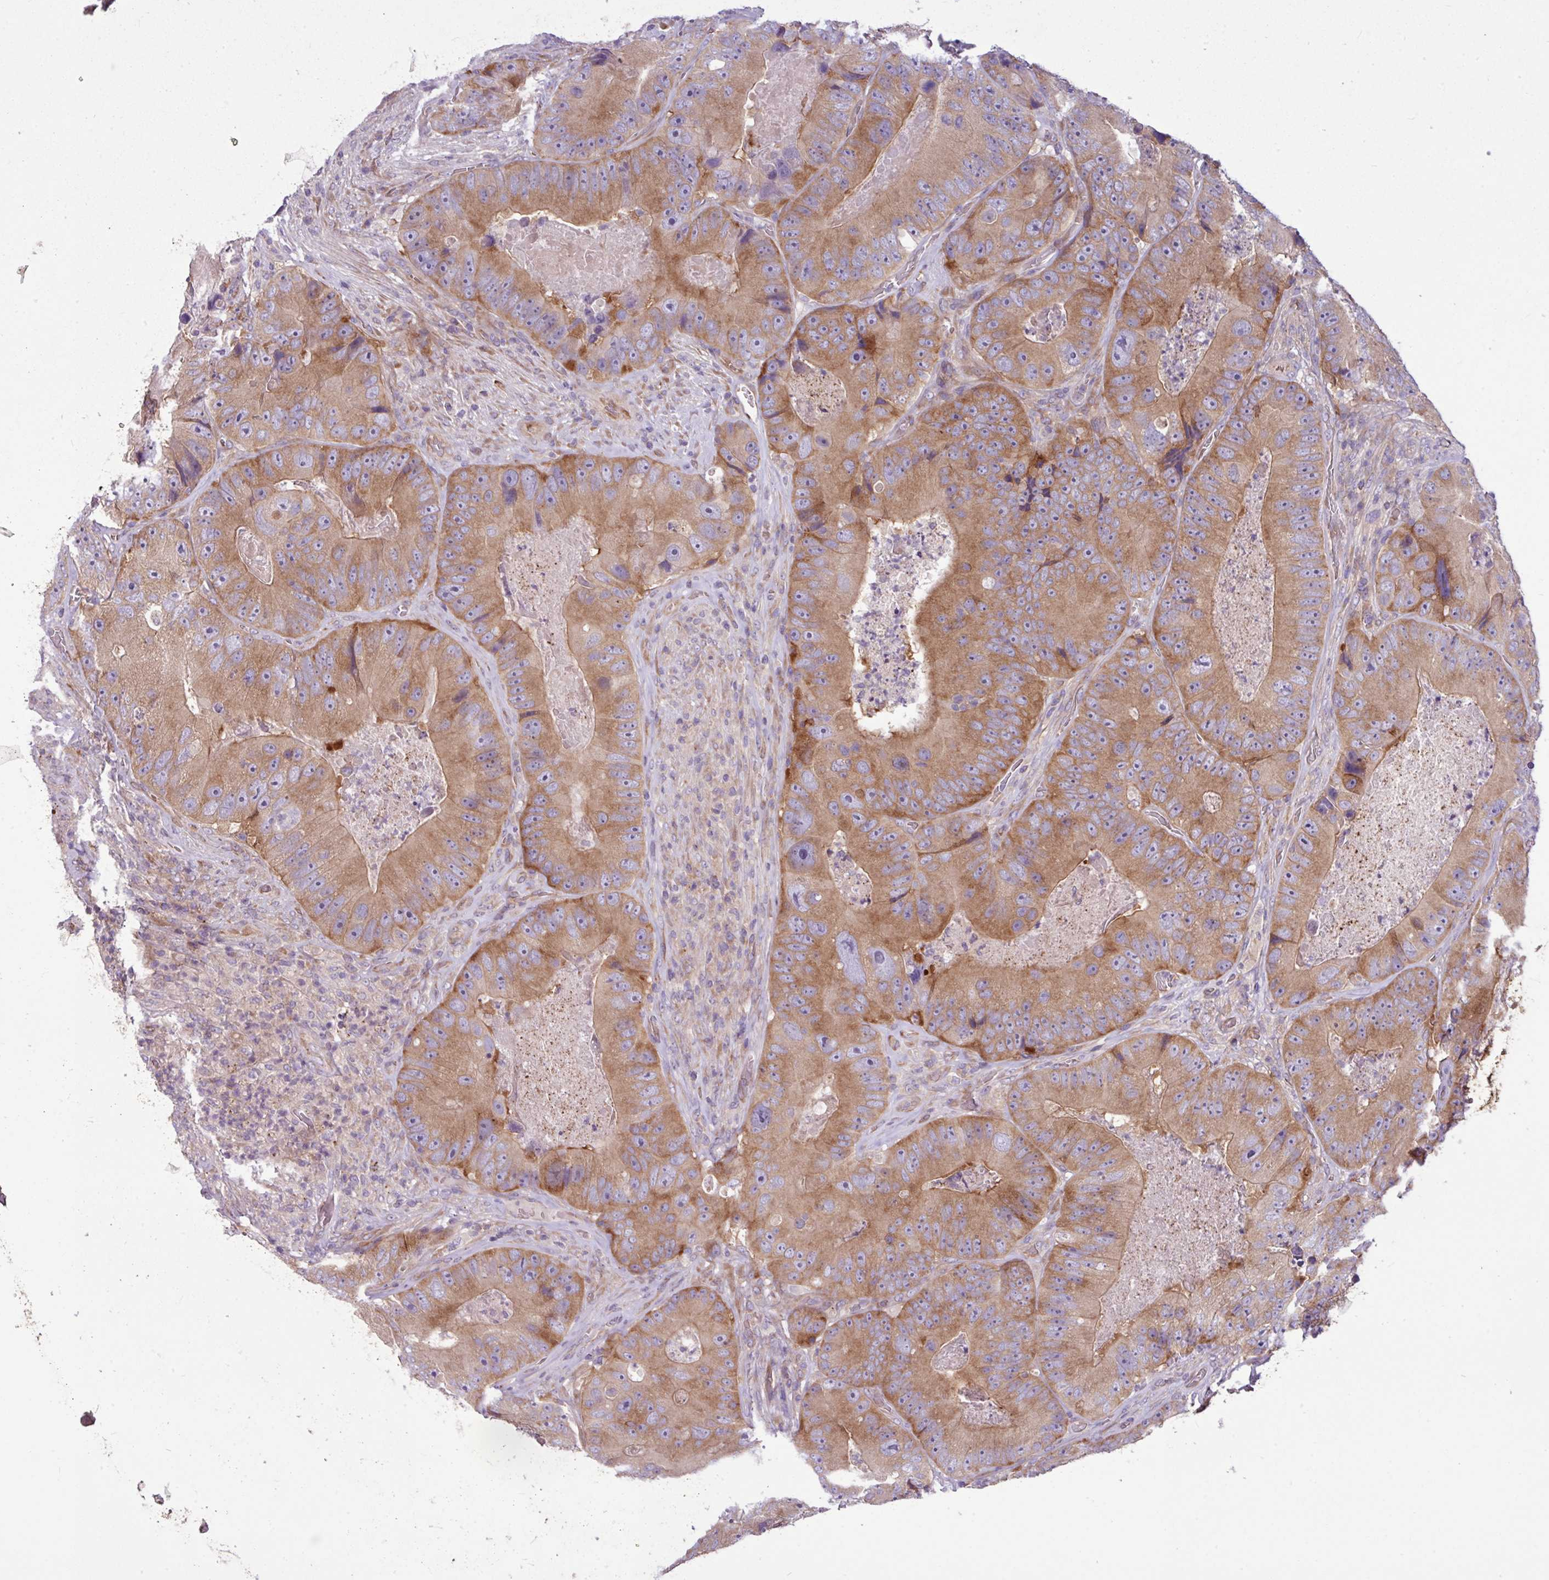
{"staining": {"intensity": "moderate", "quantity": ">75%", "location": "cytoplasmic/membranous"}, "tissue": "colorectal cancer", "cell_type": "Tumor cells", "image_type": "cancer", "snomed": [{"axis": "morphology", "description": "Adenocarcinoma, NOS"}, {"axis": "topography", "description": "Colon"}], "caption": "Protein staining demonstrates moderate cytoplasmic/membranous expression in approximately >75% of tumor cells in colorectal cancer.", "gene": "MROH2A", "patient": {"sex": "female", "age": 86}}